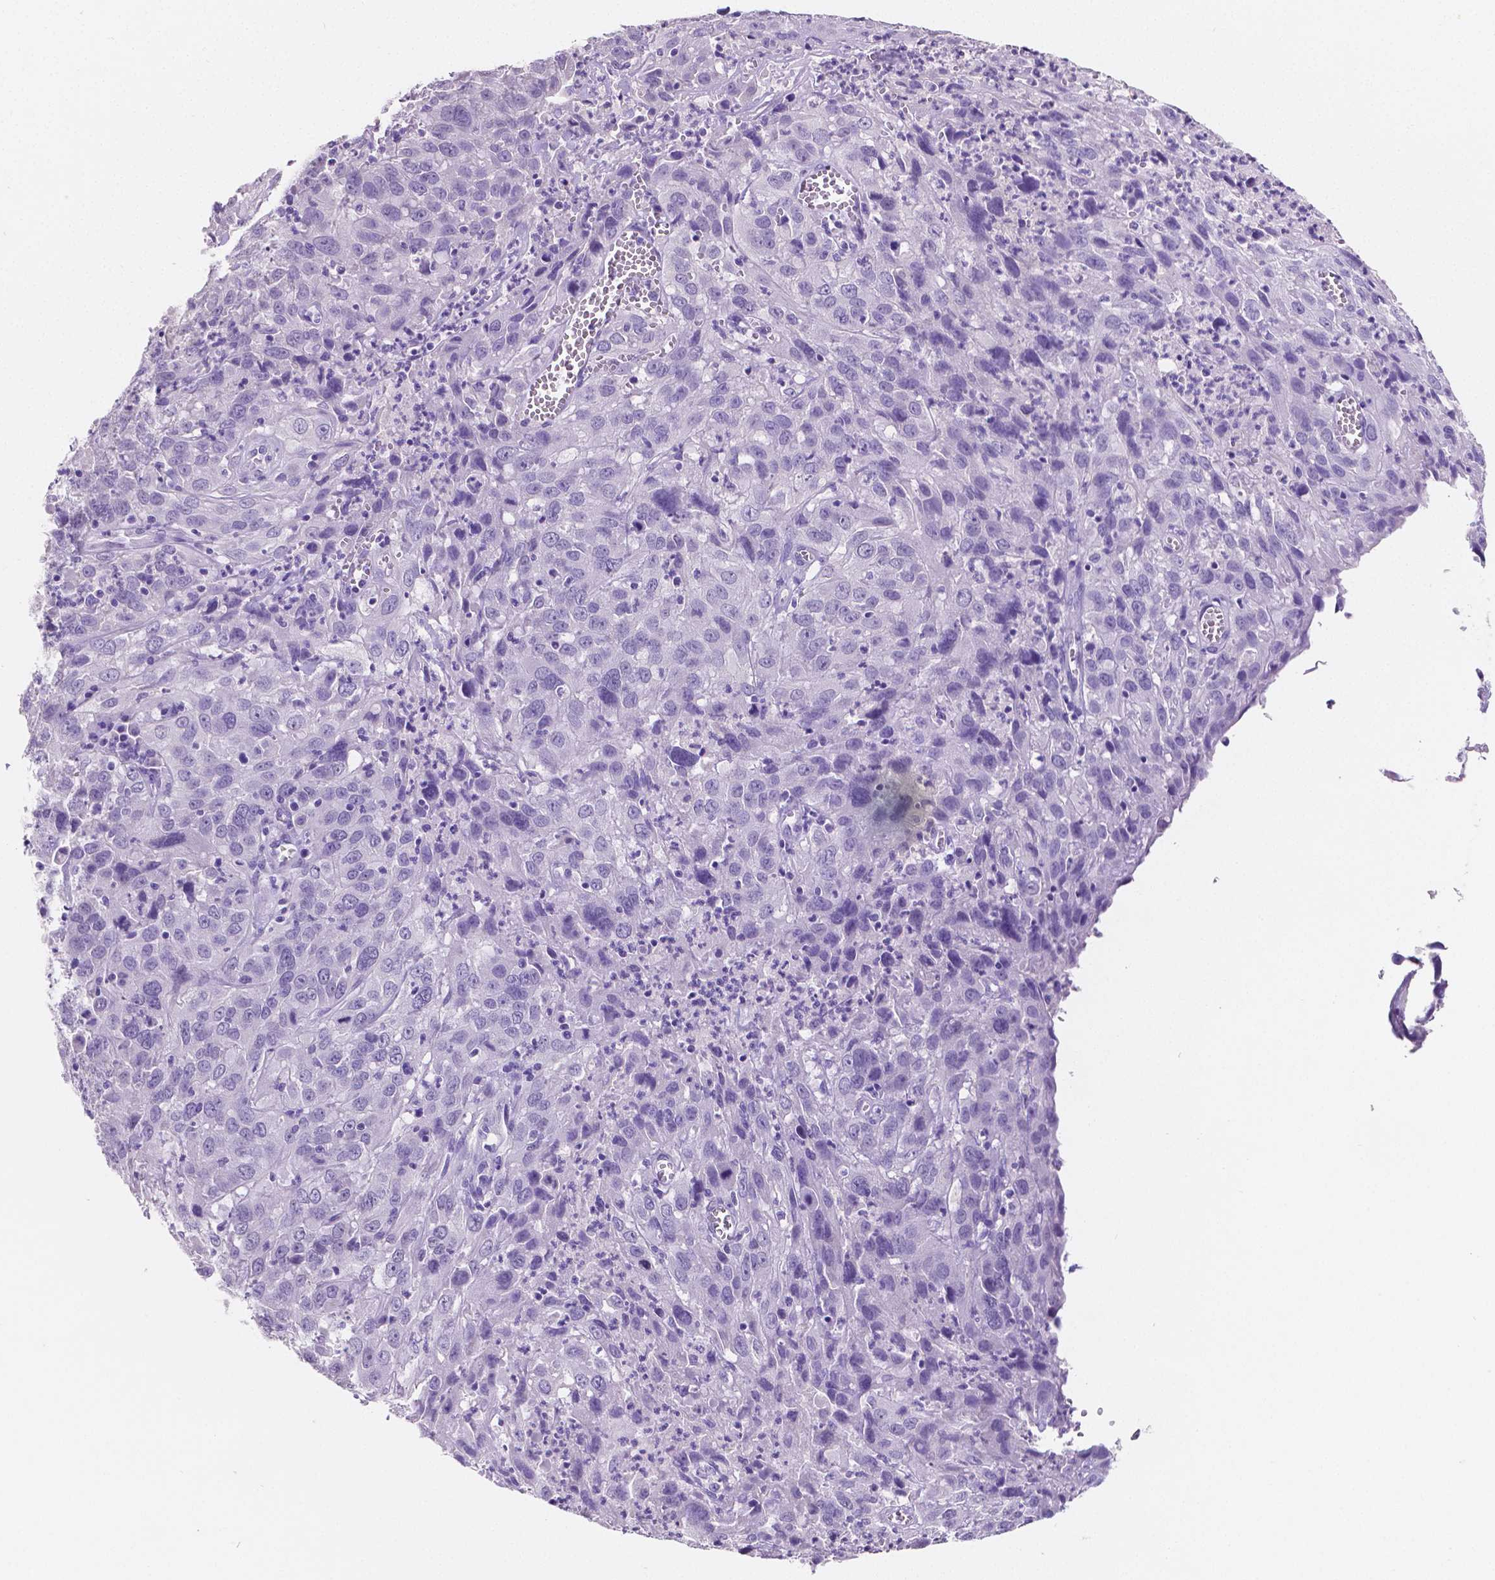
{"staining": {"intensity": "negative", "quantity": "none", "location": "none"}, "tissue": "cervical cancer", "cell_type": "Tumor cells", "image_type": "cancer", "snomed": [{"axis": "morphology", "description": "Squamous cell carcinoma, NOS"}, {"axis": "topography", "description": "Cervix"}], "caption": "DAB (3,3'-diaminobenzidine) immunohistochemical staining of human cervical squamous cell carcinoma shows no significant staining in tumor cells.", "gene": "SATB2", "patient": {"sex": "female", "age": 32}}